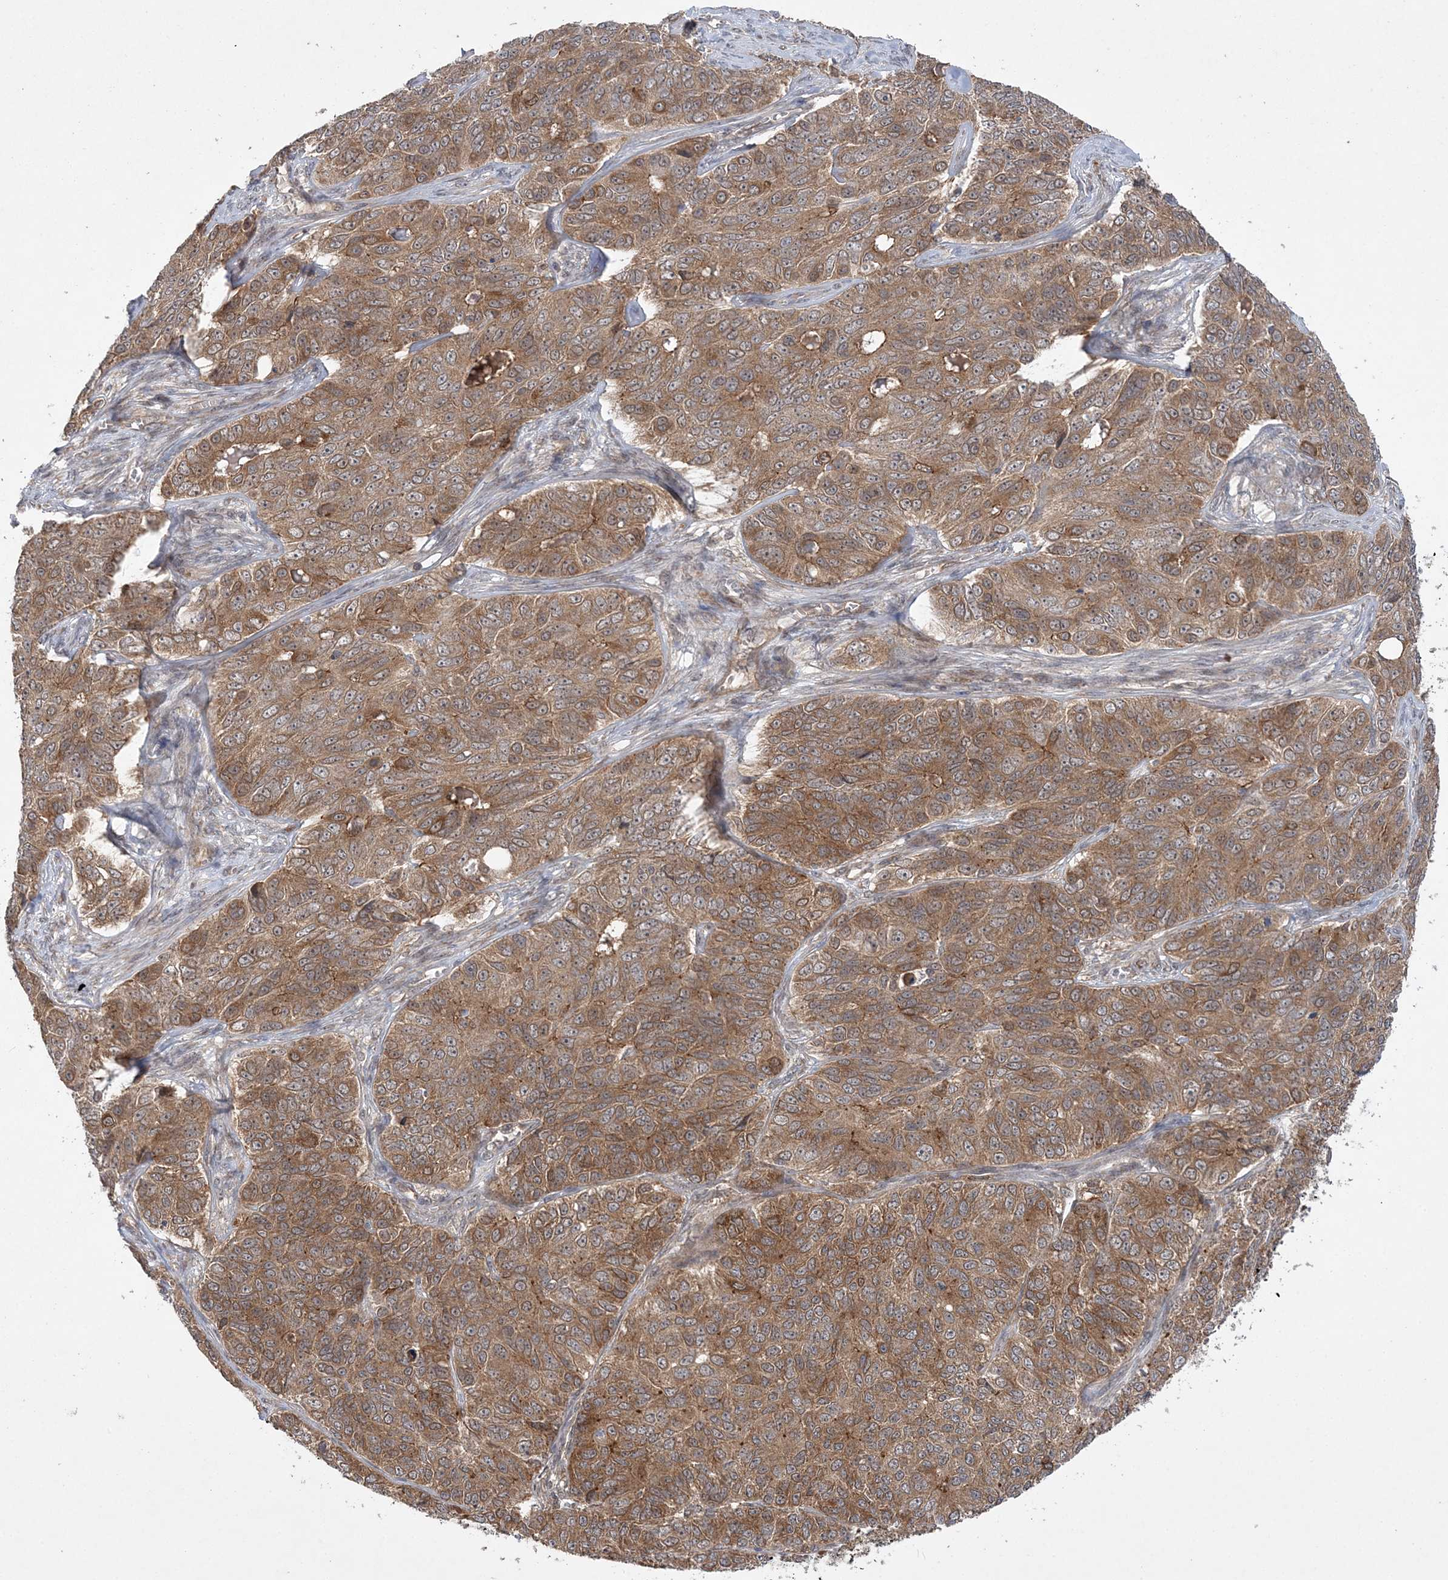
{"staining": {"intensity": "moderate", "quantity": ">75%", "location": "cytoplasmic/membranous"}, "tissue": "ovarian cancer", "cell_type": "Tumor cells", "image_type": "cancer", "snomed": [{"axis": "morphology", "description": "Carcinoma, endometroid"}, {"axis": "topography", "description": "Ovary"}], "caption": "The micrograph displays a brown stain indicating the presence of a protein in the cytoplasmic/membranous of tumor cells in ovarian cancer (endometroid carcinoma).", "gene": "MMADHC", "patient": {"sex": "female", "age": 51}}